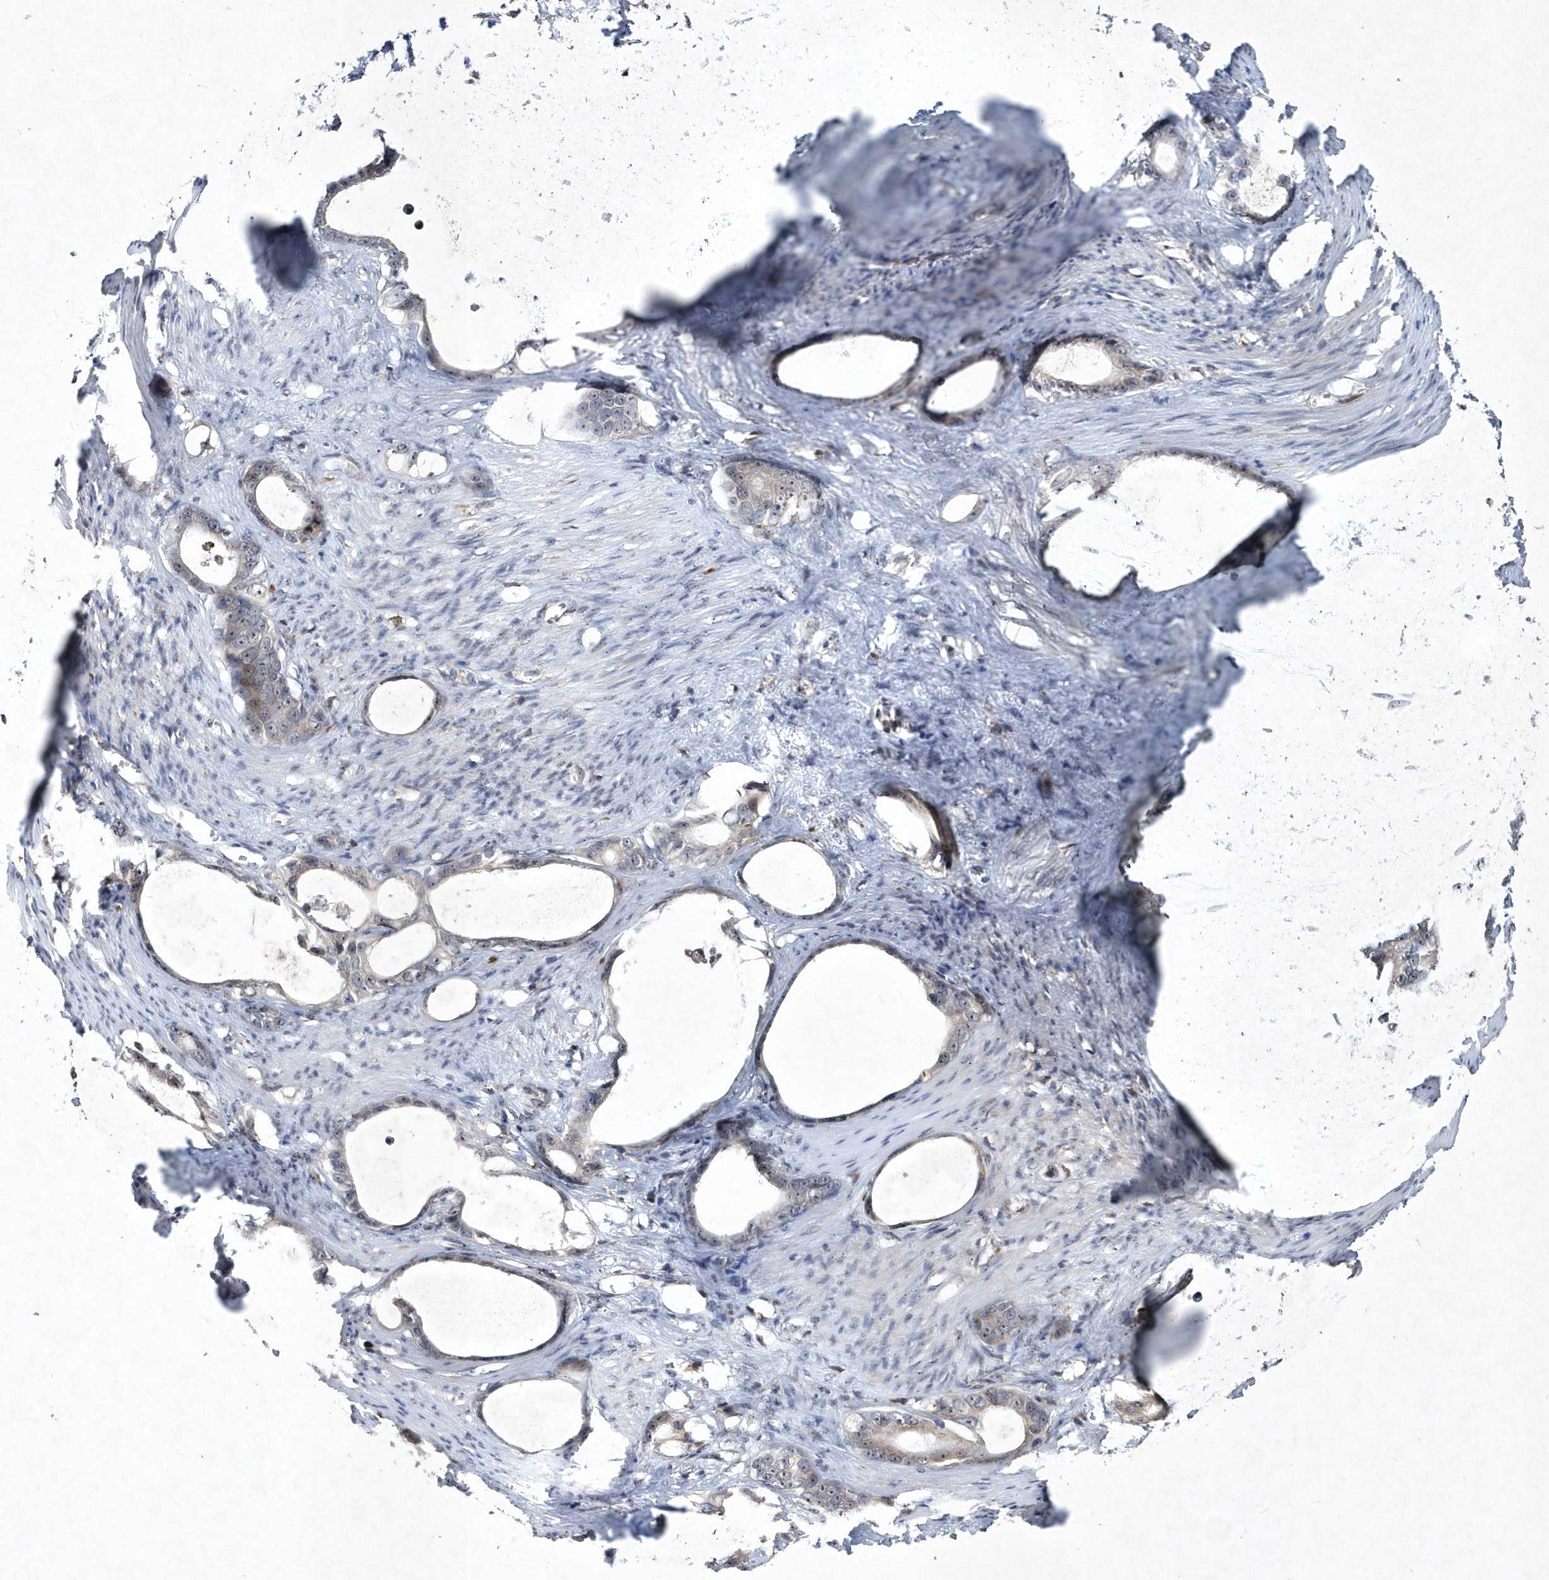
{"staining": {"intensity": "weak", "quantity": "<25%", "location": "cytoplasmic/membranous"}, "tissue": "stomach cancer", "cell_type": "Tumor cells", "image_type": "cancer", "snomed": [{"axis": "morphology", "description": "Adenocarcinoma, NOS"}, {"axis": "topography", "description": "Stomach"}], "caption": "Immunohistochemistry of adenocarcinoma (stomach) exhibits no positivity in tumor cells. (DAB (3,3'-diaminobenzidine) immunohistochemistry, high magnification).", "gene": "SOWAHB", "patient": {"sex": "female", "age": 75}}